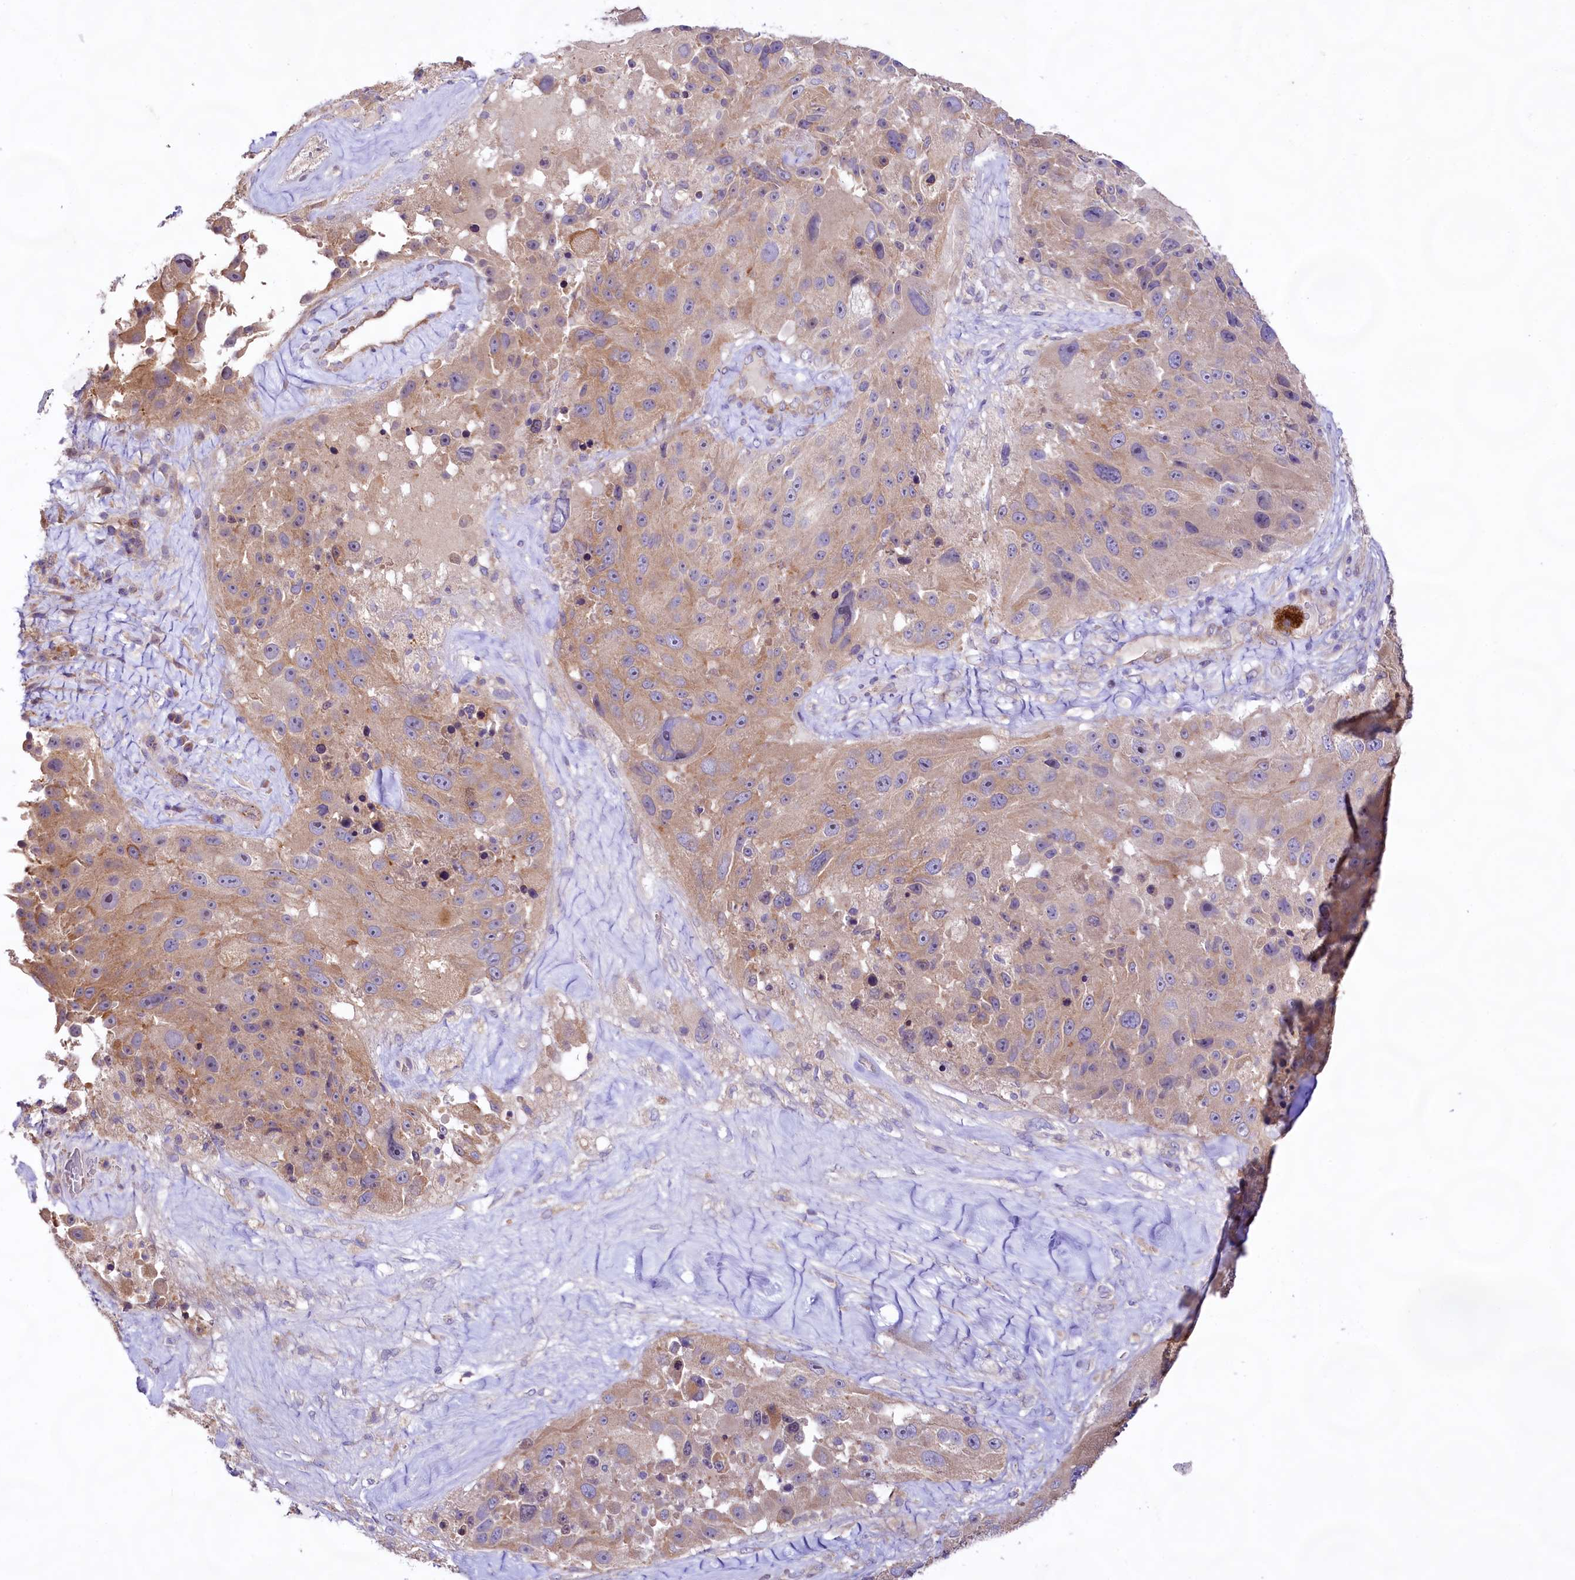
{"staining": {"intensity": "weak", "quantity": ">75%", "location": "cytoplasmic/membranous"}, "tissue": "melanoma", "cell_type": "Tumor cells", "image_type": "cancer", "snomed": [{"axis": "morphology", "description": "Malignant melanoma, Metastatic site"}, {"axis": "topography", "description": "Lymph node"}], "caption": "Malignant melanoma (metastatic site) tissue demonstrates weak cytoplasmic/membranous positivity in about >75% of tumor cells (DAB (3,3'-diaminobenzidine) IHC, brown staining for protein, blue staining for nuclei).", "gene": "VPS11", "patient": {"sex": "male", "age": 62}}